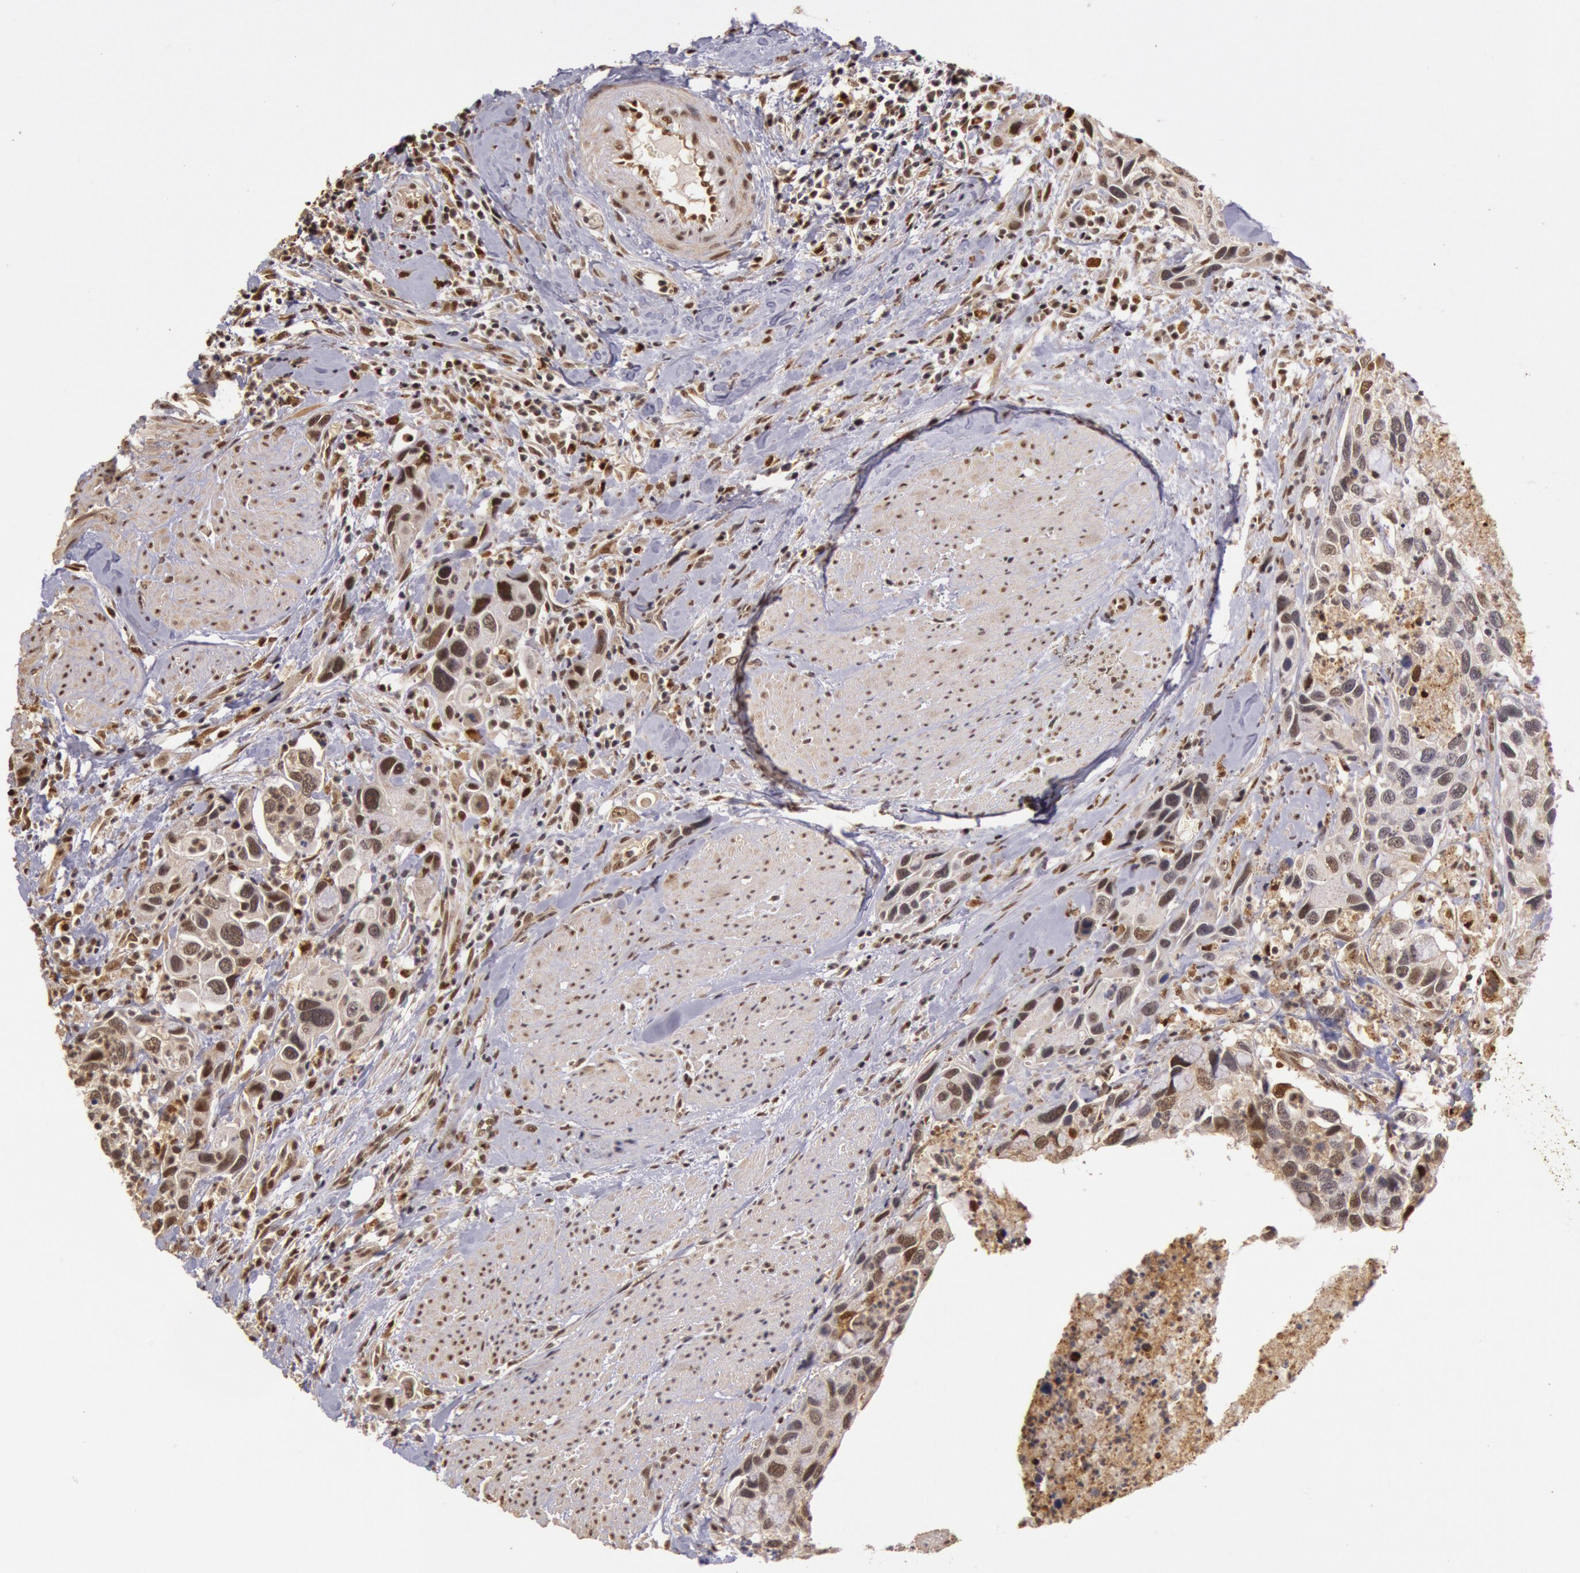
{"staining": {"intensity": "weak", "quantity": "25%-75%", "location": "nuclear"}, "tissue": "urothelial cancer", "cell_type": "Tumor cells", "image_type": "cancer", "snomed": [{"axis": "morphology", "description": "Urothelial carcinoma, High grade"}, {"axis": "topography", "description": "Urinary bladder"}], "caption": "This is an image of immunohistochemistry staining of urothelial carcinoma (high-grade), which shows weak positivity in the nuclear of tumor cells.", "gene": "LIG4", "patient": {"sex": "male", "age": 66}}